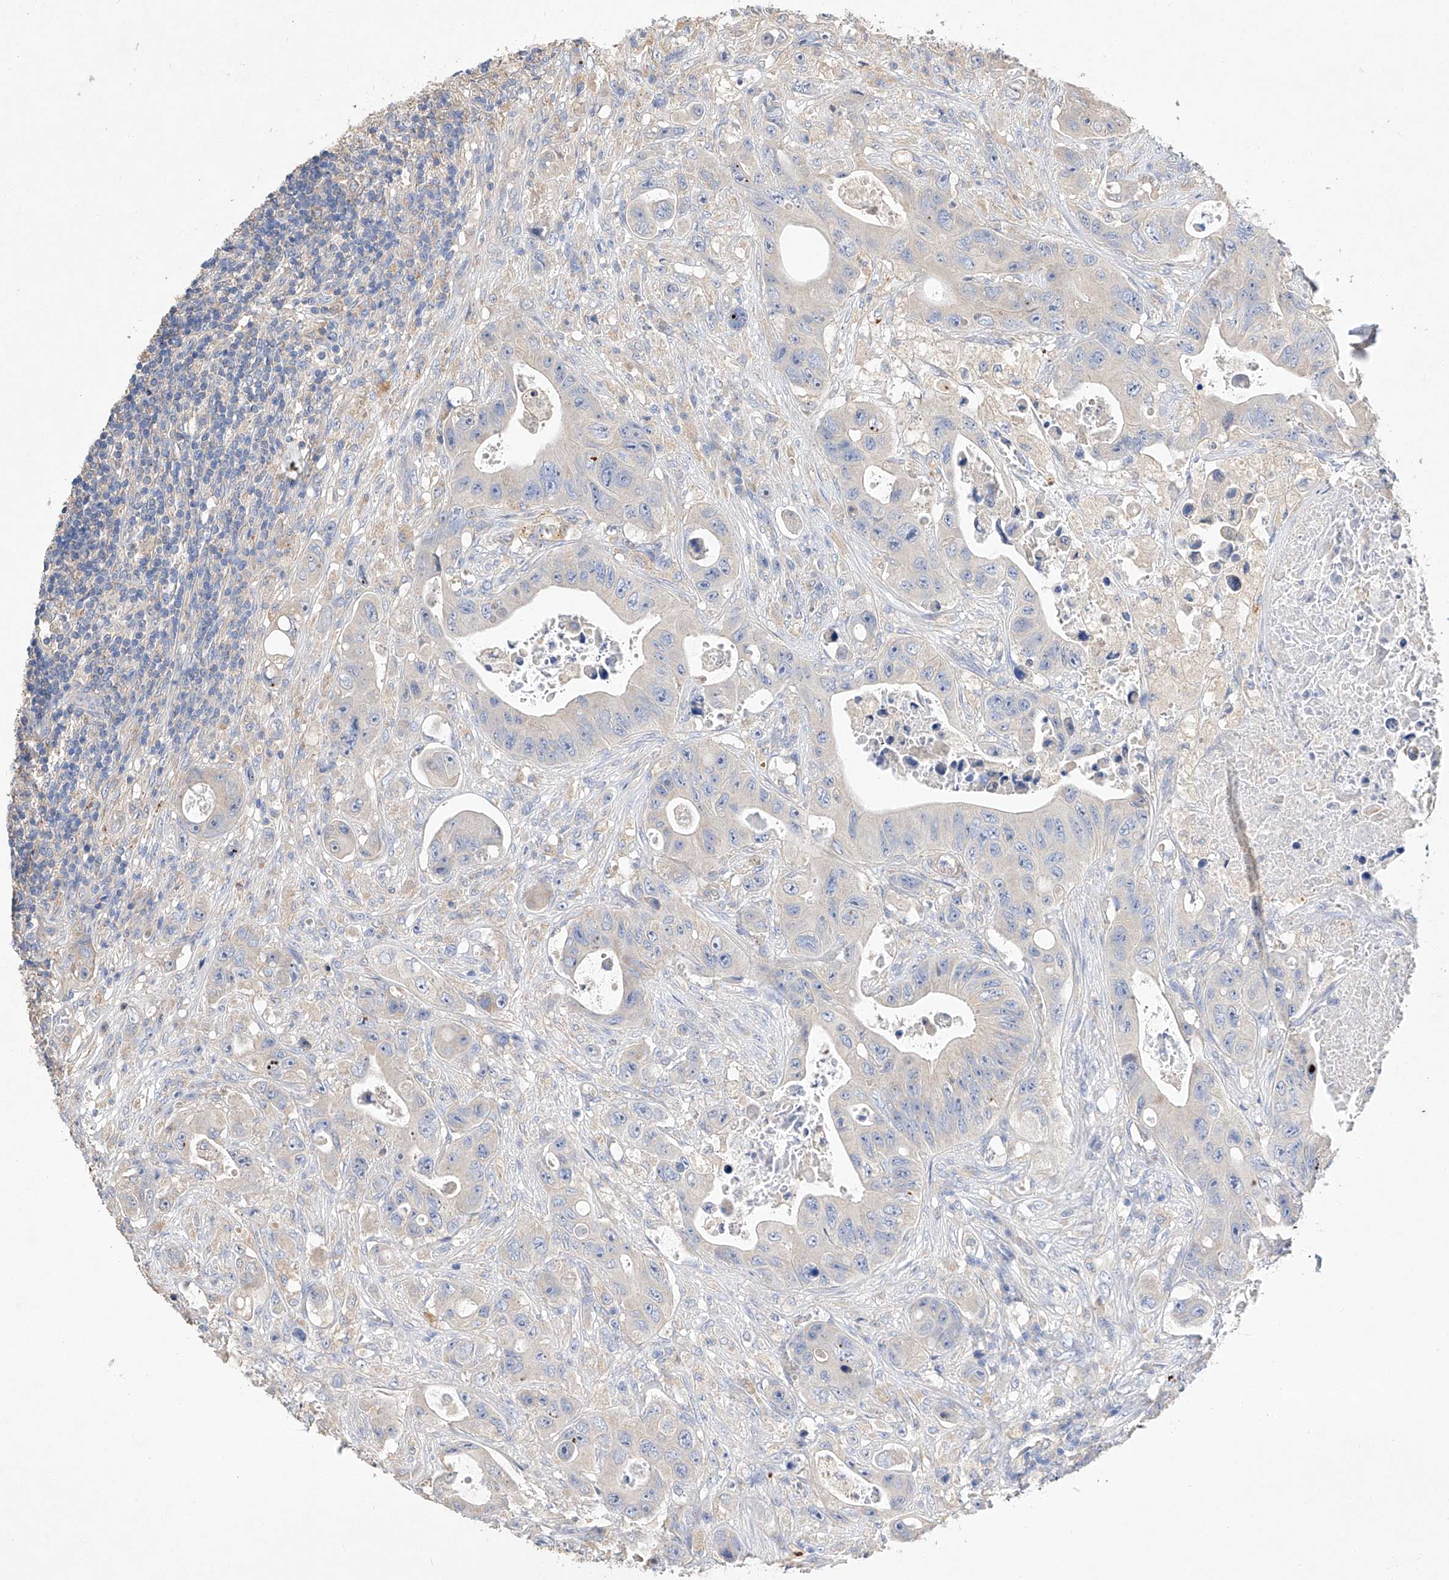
{"staining": {"intensity": "negative", "quantity": "none", "location": "none"}, "tissue": "colorectal cancer", "cell_type": "Tumor cells", "image_type": "cancer", "snomed": [{"axis": "morphology", "description": "Adenocarcinoma, NOS"}, {"axis": "topography", "description": "Colon"}], "caption": "DAB immunohistochemical staining of human colorectal cancer demonstrates no significant staining in tumor cells.", "gene": "AMD1", "patient": {"sex": "female", "age": 46}}